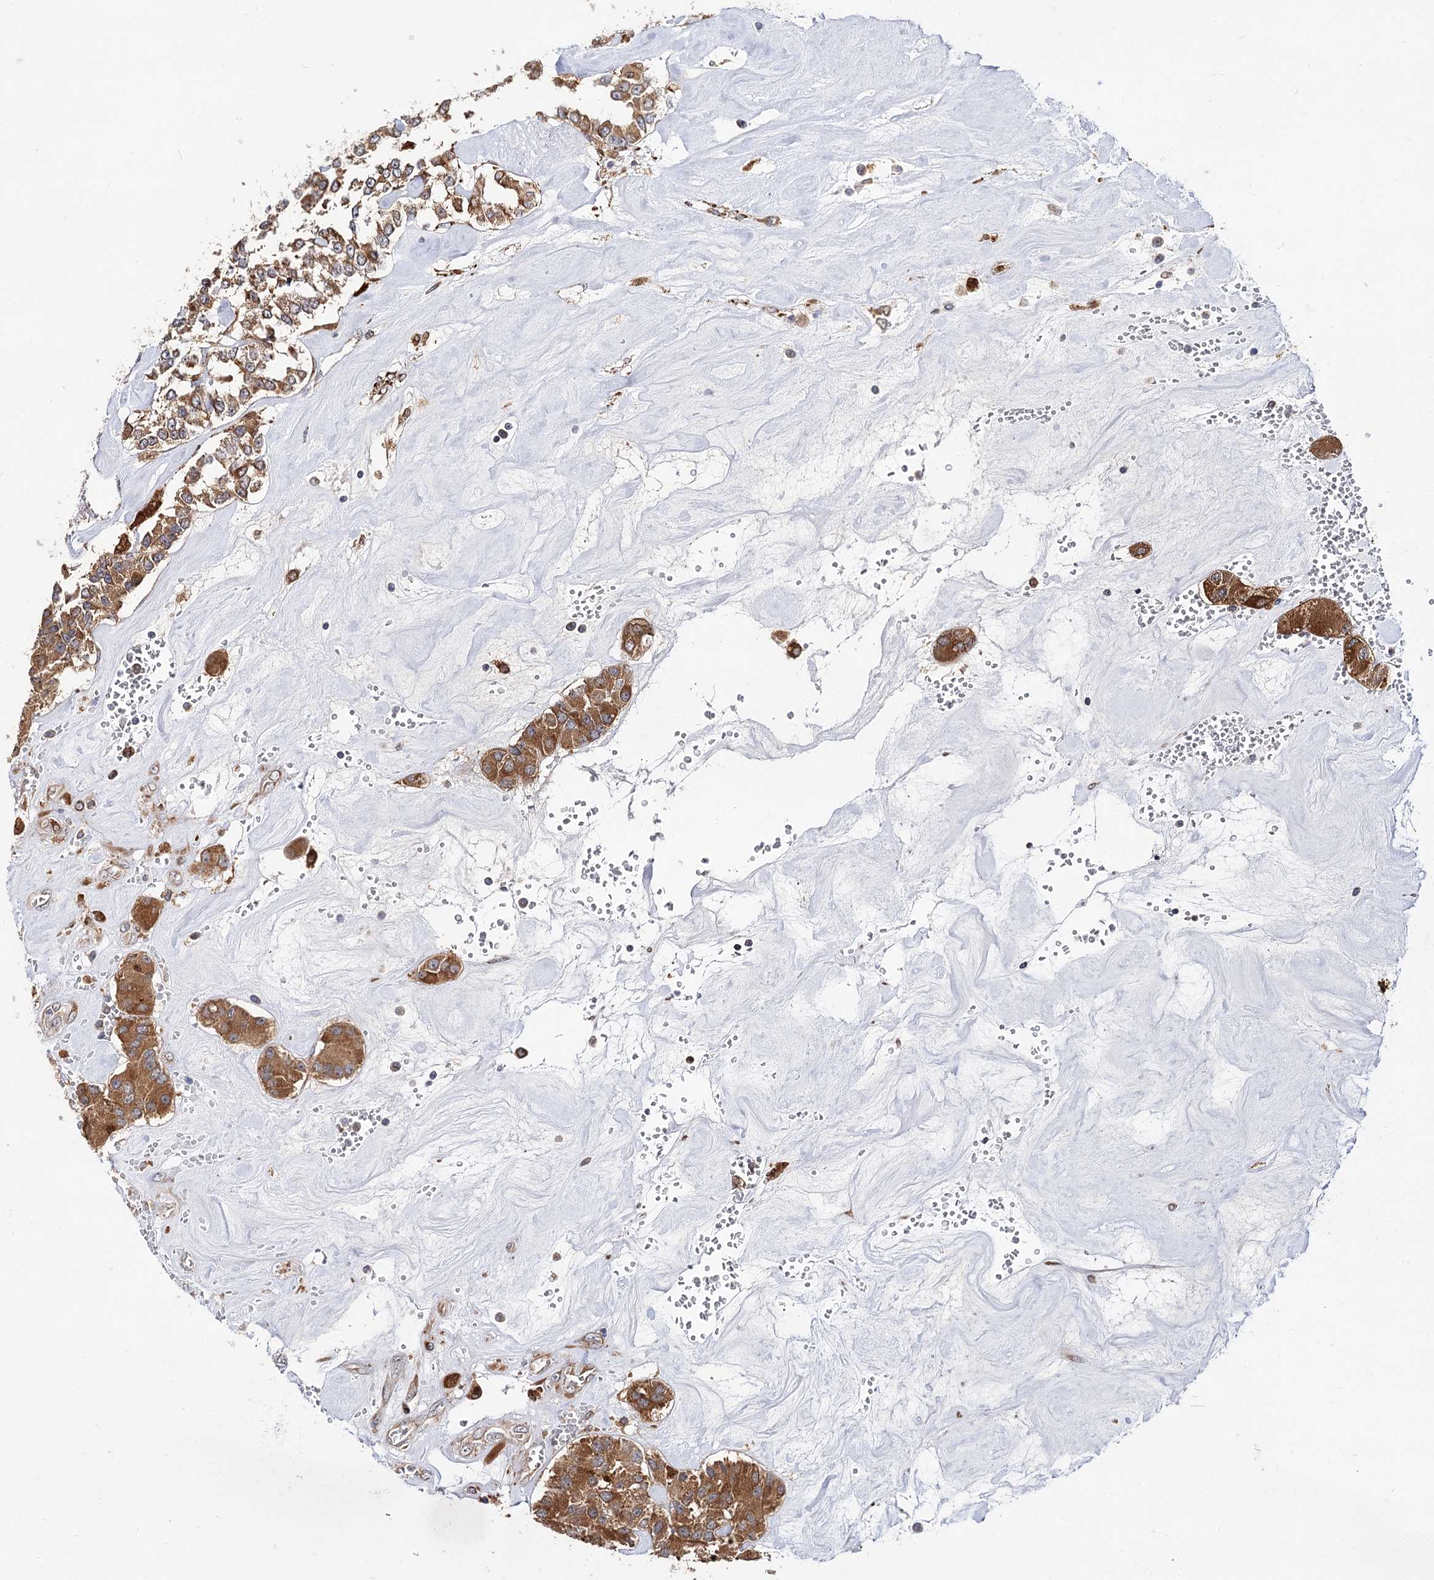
{"staining": {"intensity": "moderate", "quantity": ">75%", "location": "cytoplasmic/membranous"}, "tissue": "carcinoid", "cell_type": "Tumor cells", "image_type": "cancer", "snomed": [{"axis": "morphology", "description": "Carcinoid, malignant, NOS"}, {"axis": "topography", "description": "Pancreas"}], "caption": "Protein staining of carcinoid tissue displays moderate cytoplasmic/membranous staining in approximately >75% of tumor cells.", "gene": "PPIP5K2", "patient": {"sex": "male", "age": 41}}